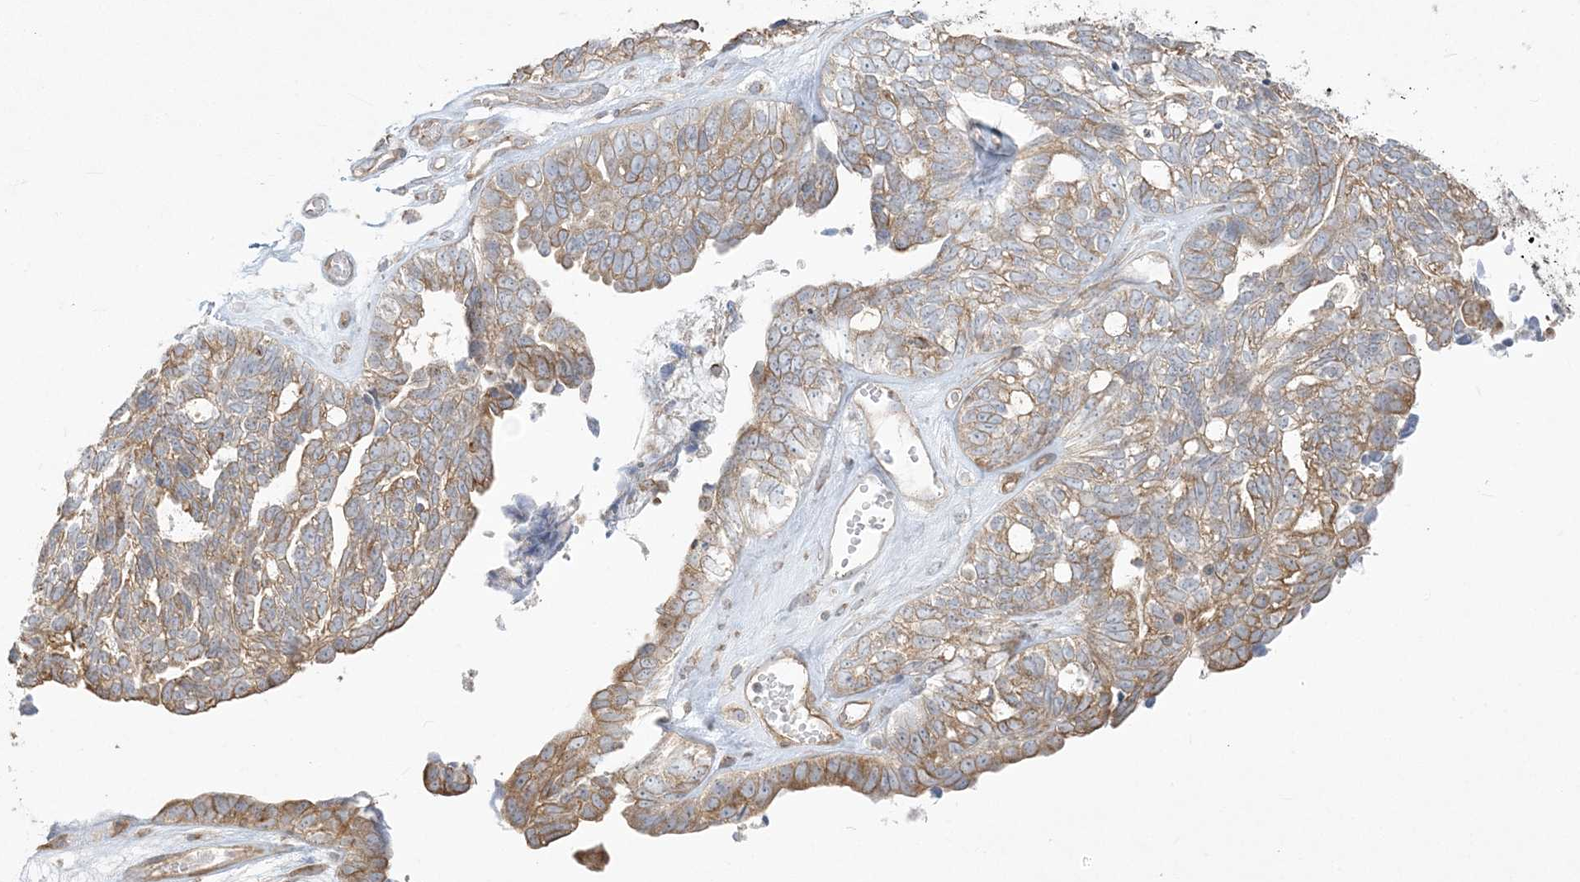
{"staining": {"intensity": "moderate", "quantity": "25%-75%", "location": "cytoplasmic/membranous"}, "tissue": "ovarian cancer", "cell_type": "Tumor cells", "image_type": "cancer", "snomed": [{"axis": "morphology", "description": "Cystadenocarcinoma, serous, NOS"}, {"axis": "topography", "description": "Ovary"}], "caption": "Immunohistochemical staining of human ovarian cancer exhibits medium levels of moderate cytoplasmic/membranous protein staining in approximately 25%-75% of tumor cells.", "gene": "ZC3H6", "patient": {"sex": "female", "age": 79}}